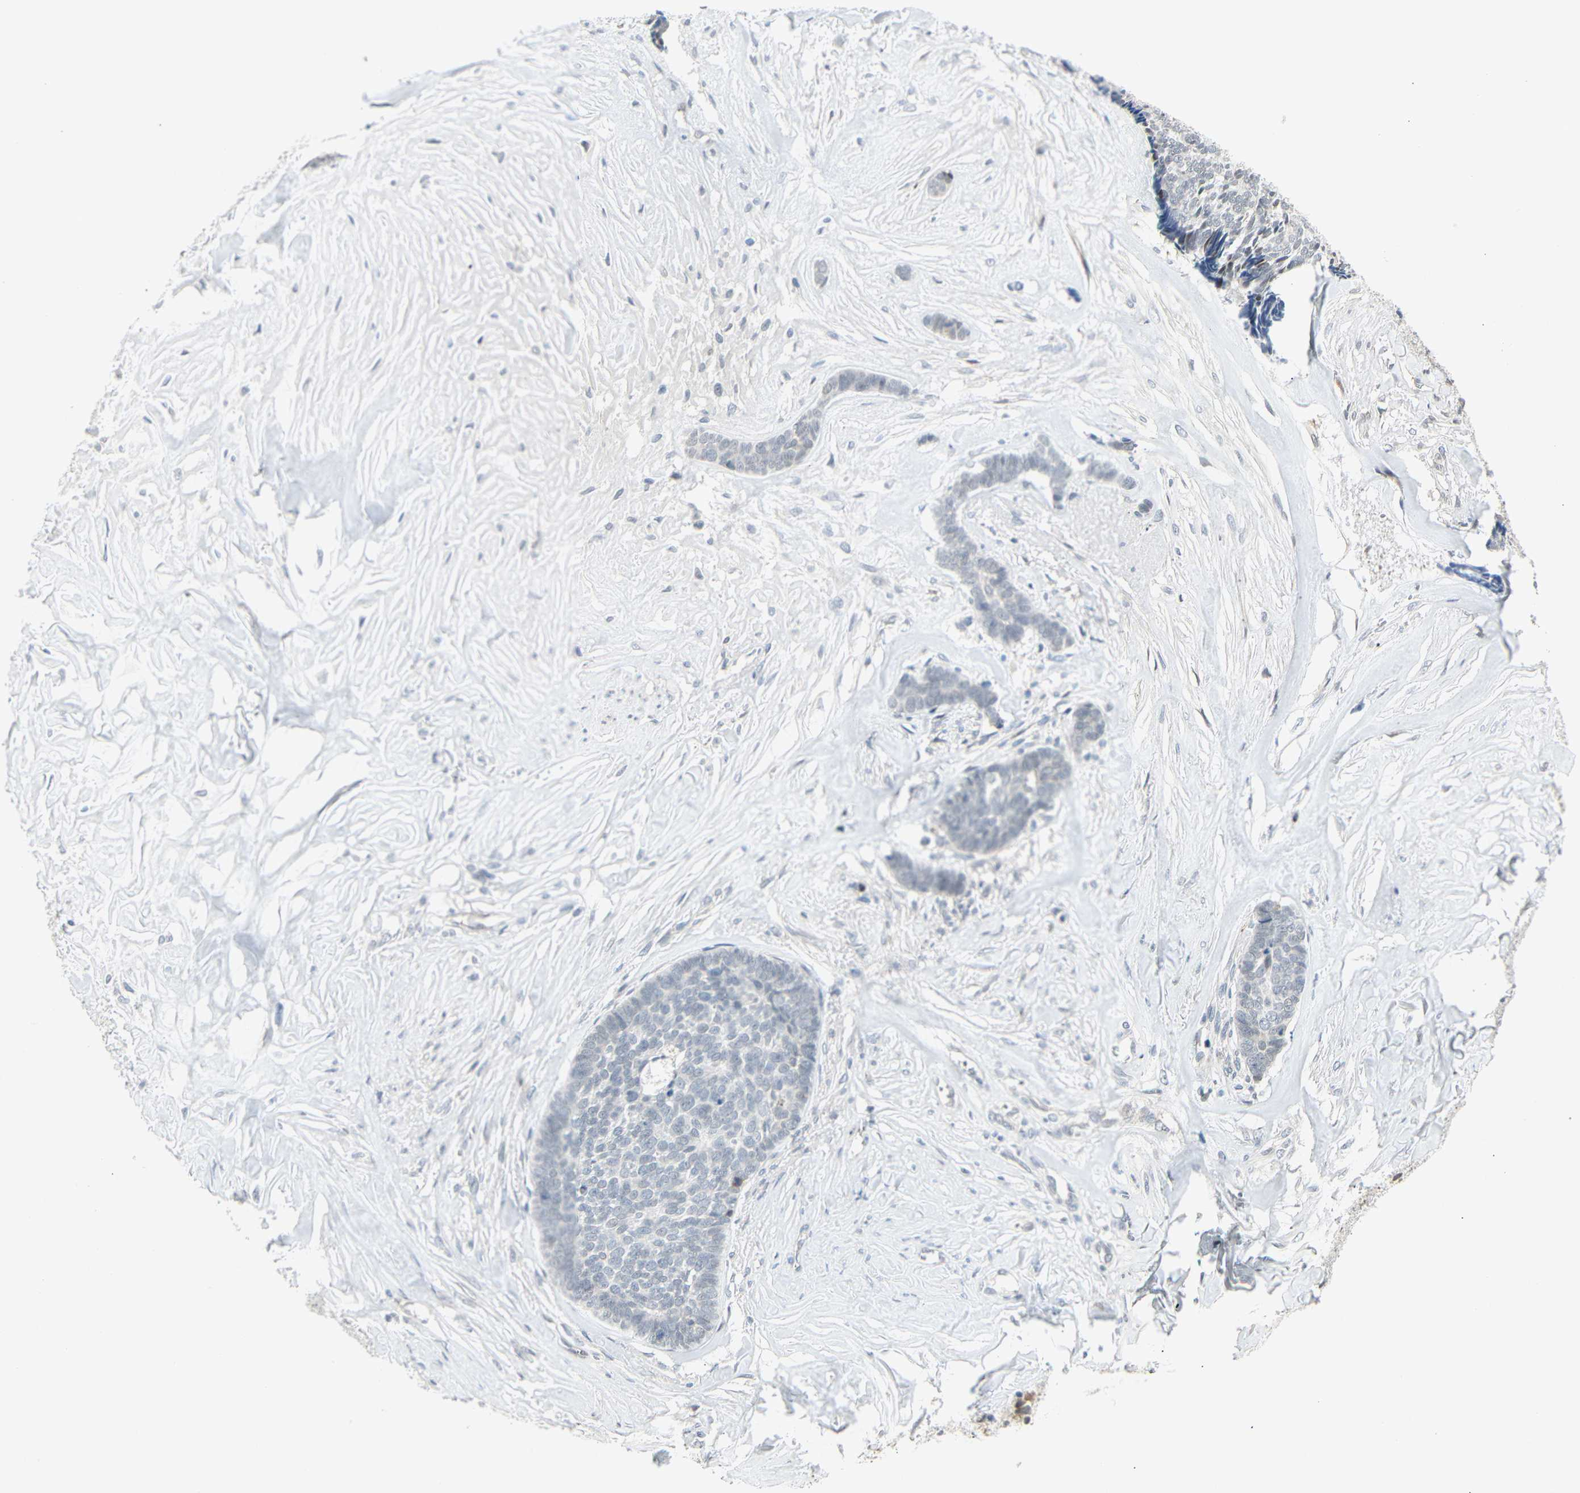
{"staining": {"intensity": "negative", "quantity": "none", "location": "none"}, "tissue": "skin cancer", "cell_type": "Tumor cells", "image_type": "cancer", "snomed": [{"axis": "morphology", "description": "Basal cell carcinoma"}, {"axis": "topography", "description": "Skin"}], "caption": "Tumor cells show no significant protein positivity in skin cancer.", "gene": "IMPG2", "patient": {"sex": "male", "age": 84}}